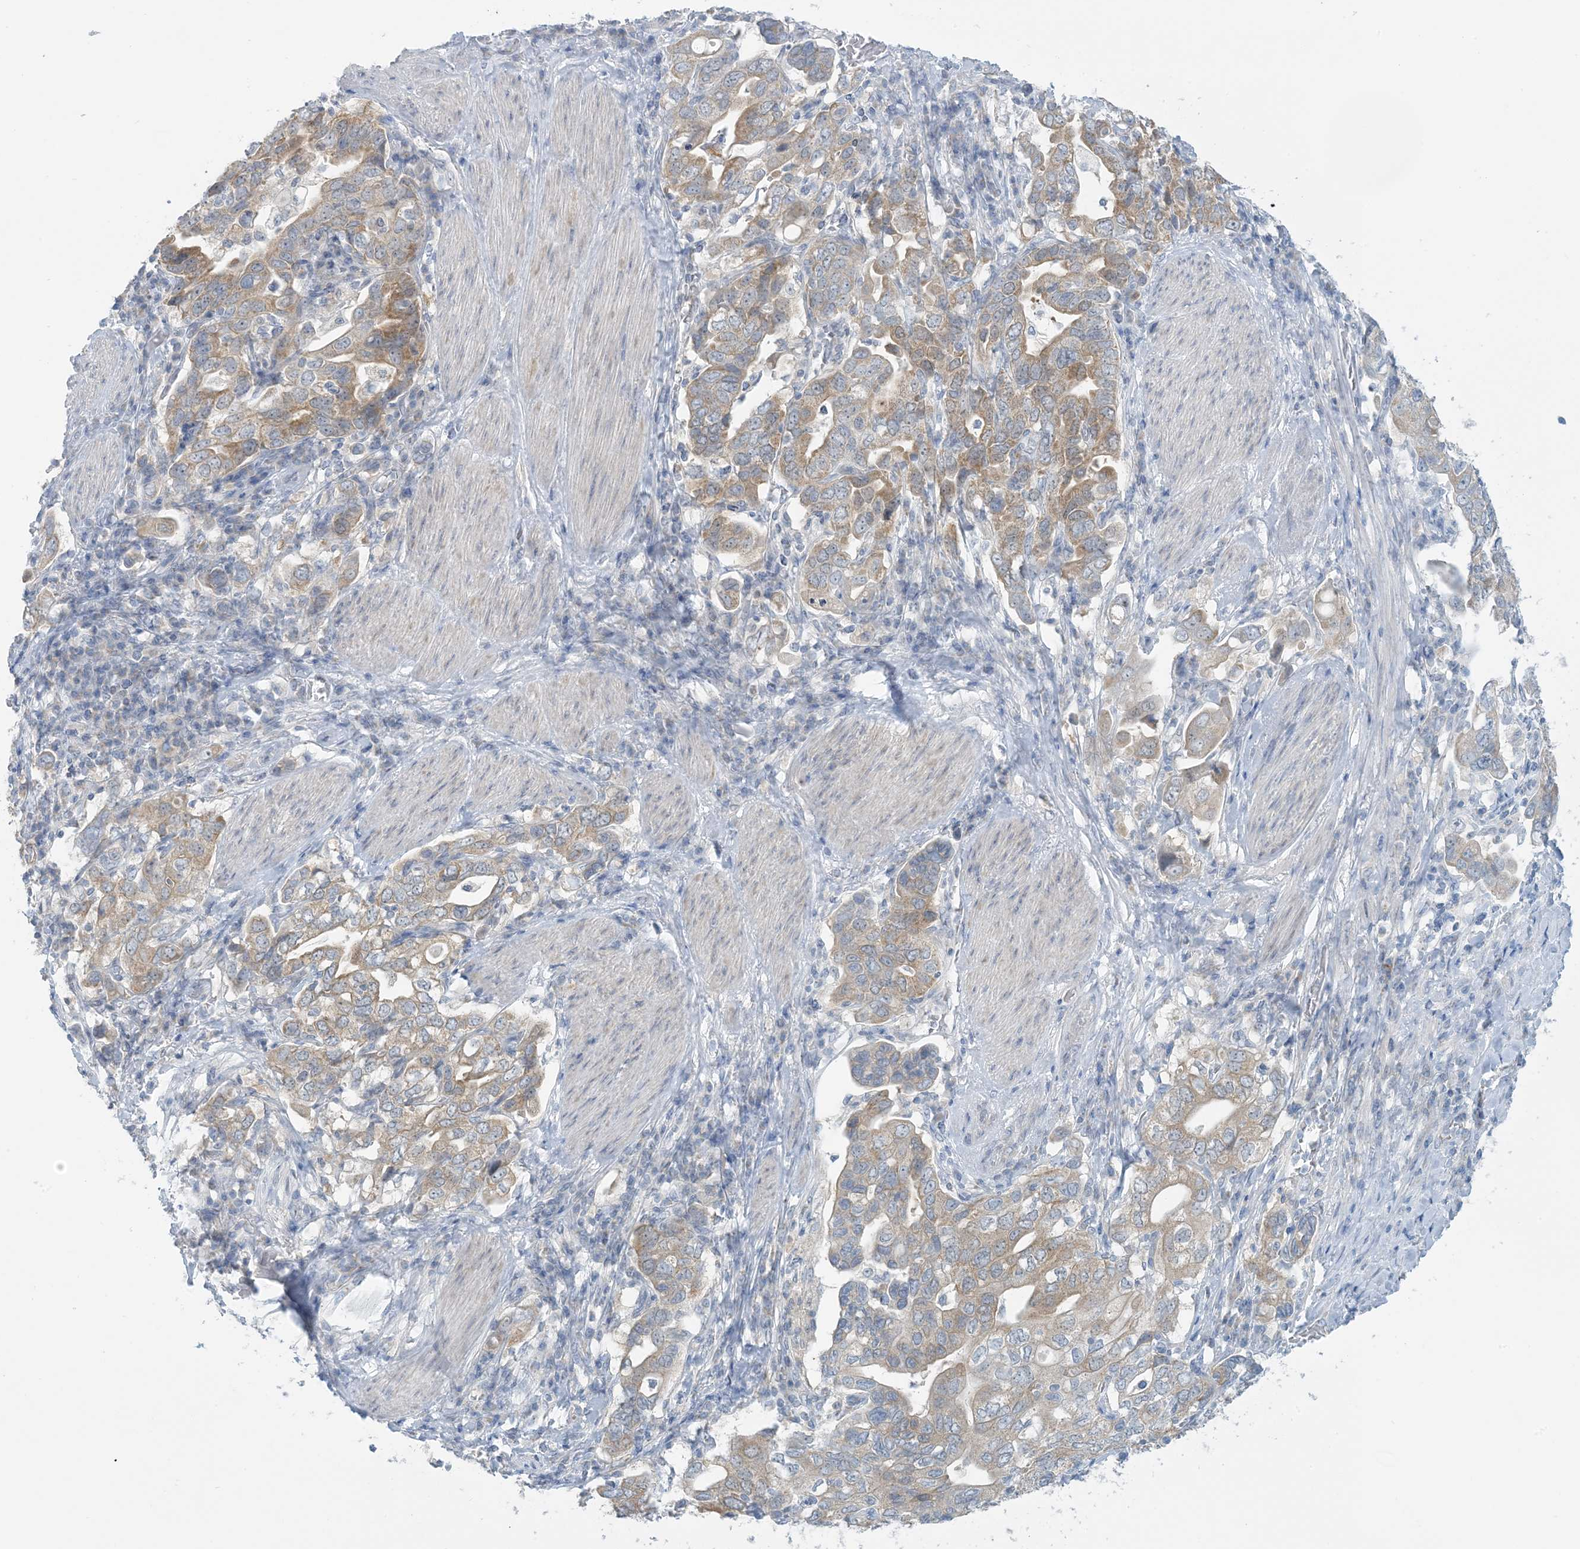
{"staining": {"intensity": "moderate", "quantity": "25%-75%", "location": "cytoplasmic/membranous"}, "tissue": "stomach cancer", "cell_type": "Tumor cells", "image_type": "cancer", "snomed": [{"axis": "morphology", "description": "Adenocarcinoma, NOS"}, {"axis": "topography", "description": "Stomach, upper"}], "caption": "Immunohistochemistry (IHC) image of human stomach adenocarcinoma stained for a protein (brown), which displays medium levels of moderate cytoplasmic/membranous staining in about 25%-75% of tumor cells.", "gene": "MRPS18A", "patient": {"sex": "male", "age": 62}}